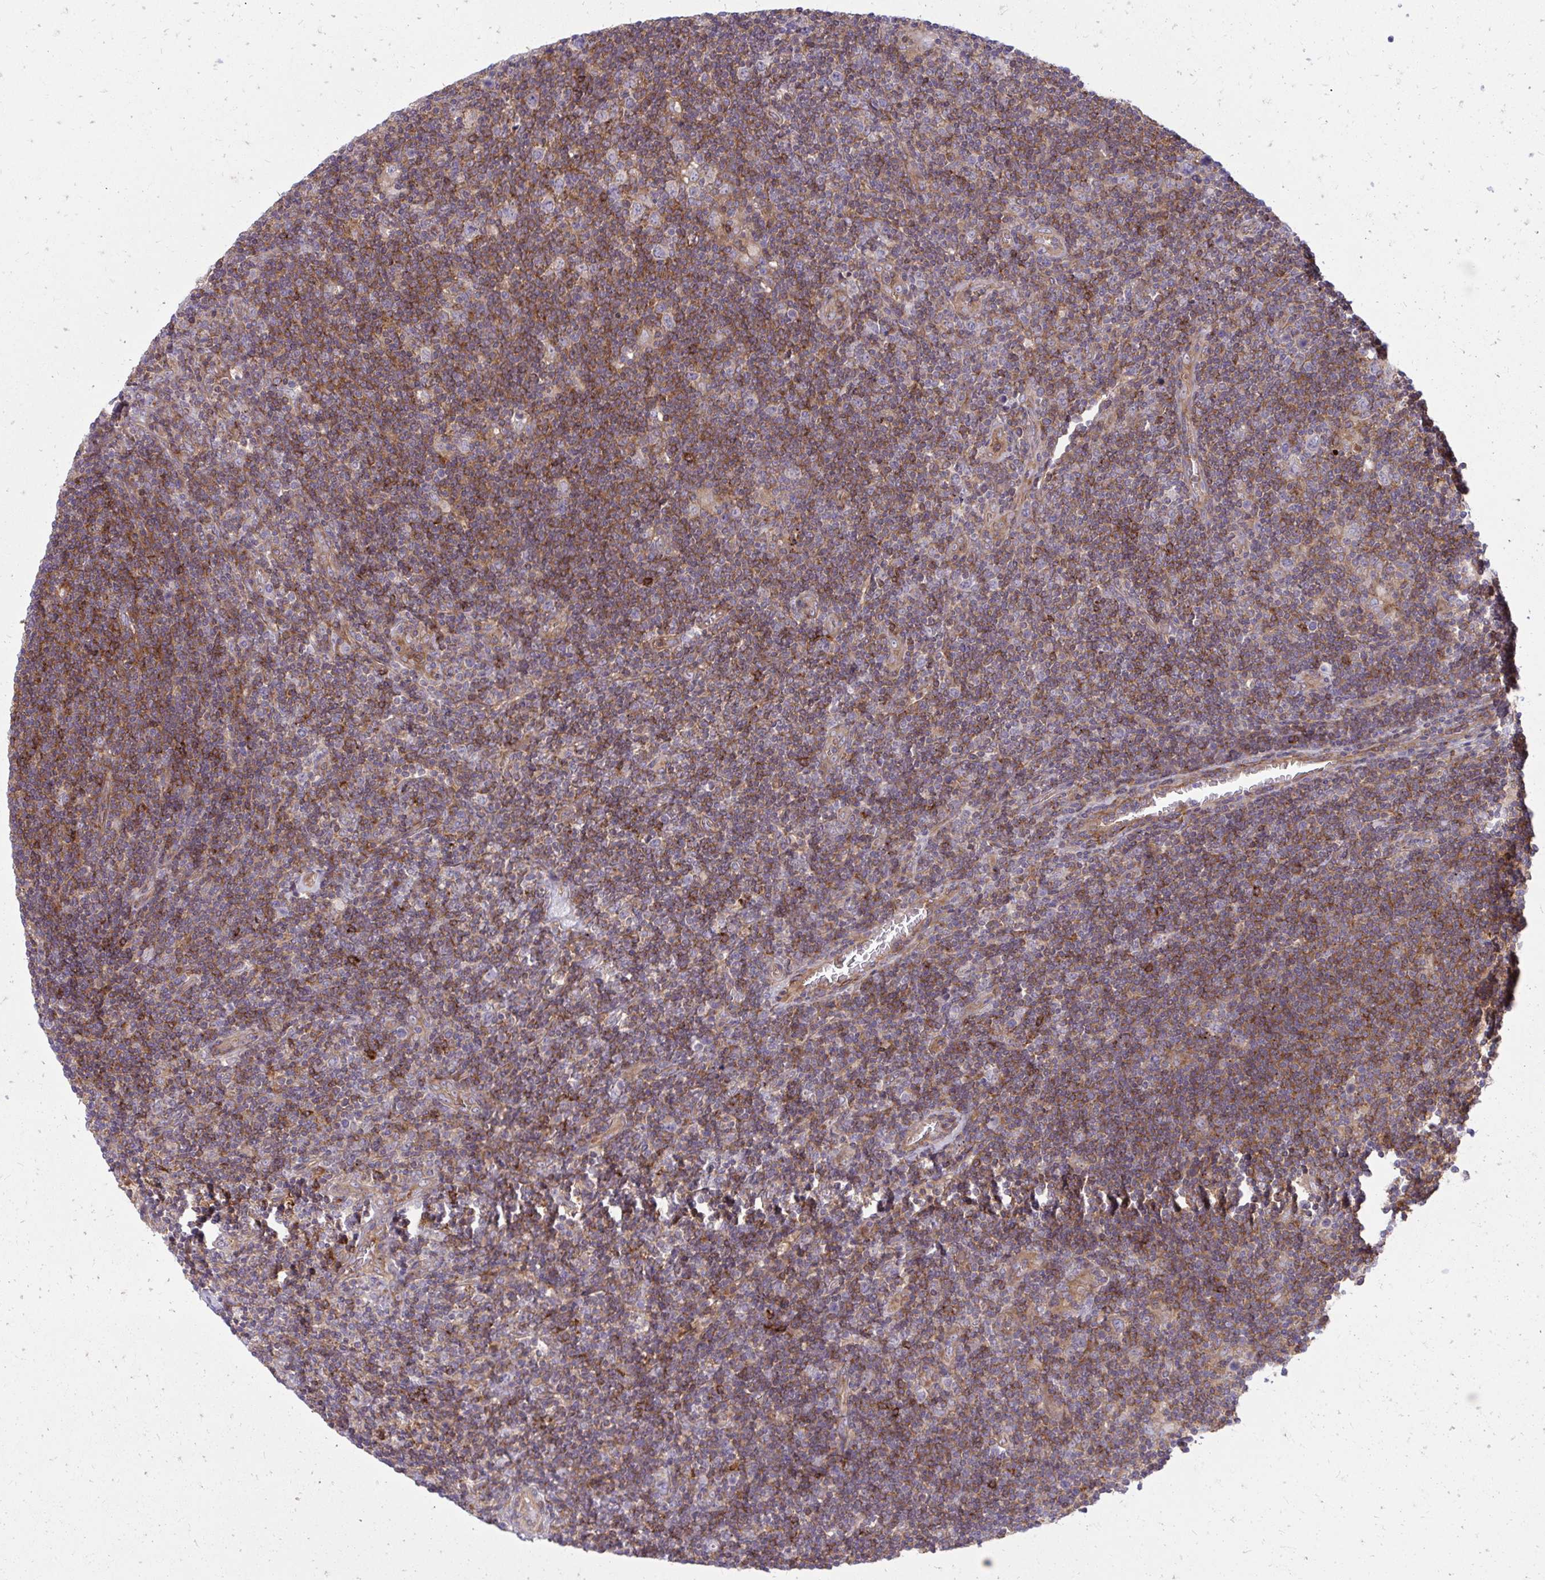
{"staining": {"intensity": "moderate", "quantity": ">75%", "location": "cytoplasmic/membranous"}, "tissue": "lymphoma", "cell_type": "Tumor cells", "image_type": "cancer", "snomed": [{"axis": "morphology", "description": "Hodgkin's disease, NOS"}, {"axis": "topography", "description": "Lymph node"}], "caption": "Moderate cytoplasmic/membranous protein expression is identified in approximately >75% of tumor cells in lymphoma. (DAB (3,3'-diaminobenzidine) = brown stain, brightfield microscopy at high magnification).", "gene": "ASAP1", "patient": {"sex": "male", "age": 40}}